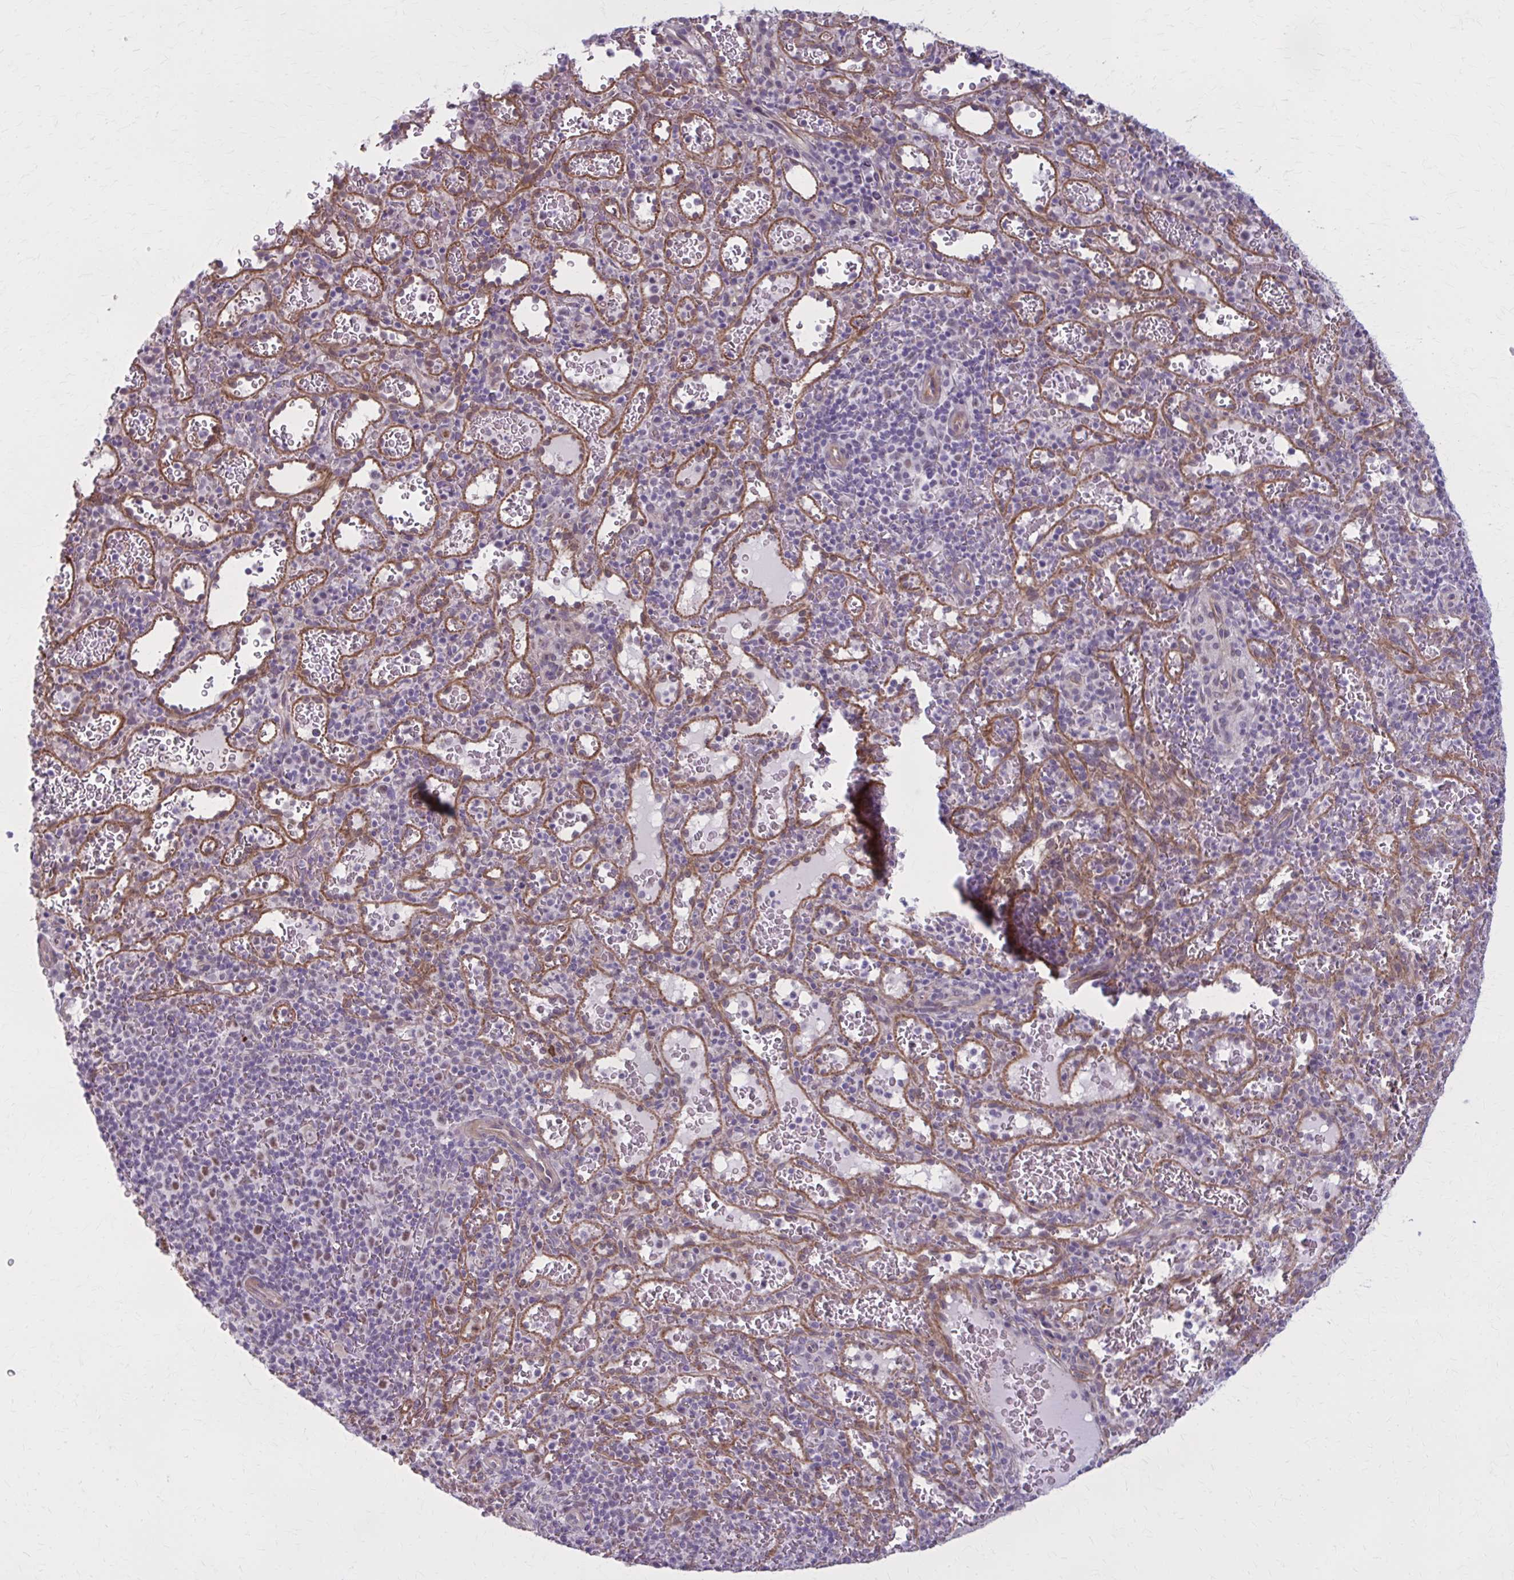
{"staining": {"intensity": "negative", "quantity": "none", "location": "none"}, "tissue": "spleen", "cell_type": "Cells in red pulp", "image_type": "normal", "snomed": [{"axis": "morphology", "description": "Normal tissue, NOS"}, {"axis": "topography", "description": "Spleen"}], "caption": "Photomicrograph shows no significant protein expression in cells in red pulp of unremarkable spleen. Nuclei are stained in blue.", "gene": "NUMBL", "patient": {"sex": "male", "age": 57}}